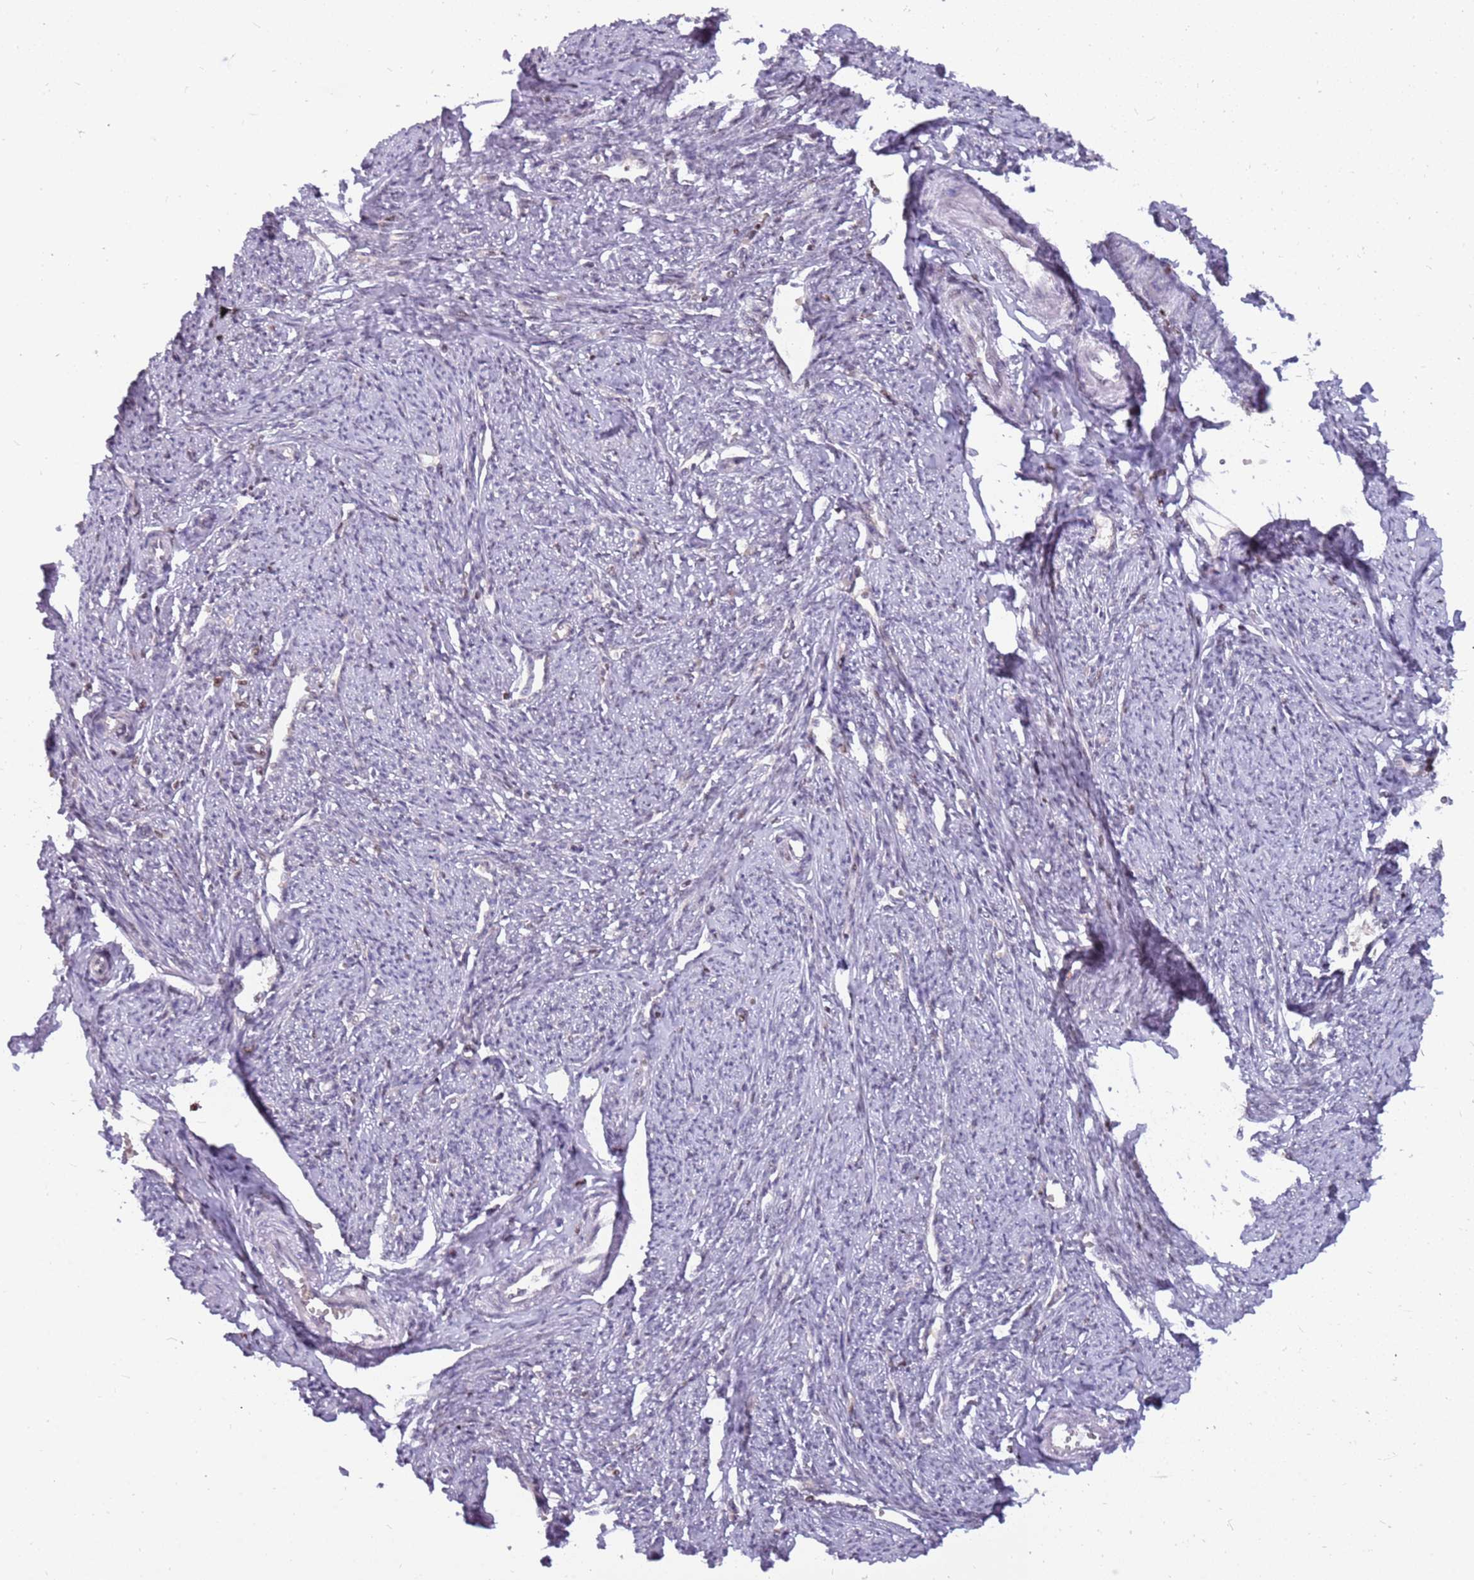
{"staining": {"intensity": "negative", "quantity": "none", "location": "none"}, "tissue": "smooth muscle", "cell_type": "Smooth muscle cells", "image_type": "normal", "snomed": [{"axis": "morphology", "description": "Normal tissue, NOS"}, {"axis": "topography", "description": "Smooth muscle"}, {"axis": "topography", "description": "Uterus"}], "caption": "Immunohistochemical staining of normal smooth muscle displays no significant positivity in smooth muscle cells.", "gene": "ARHGEF35", "patient": {"sex": "female", "age": 59}}